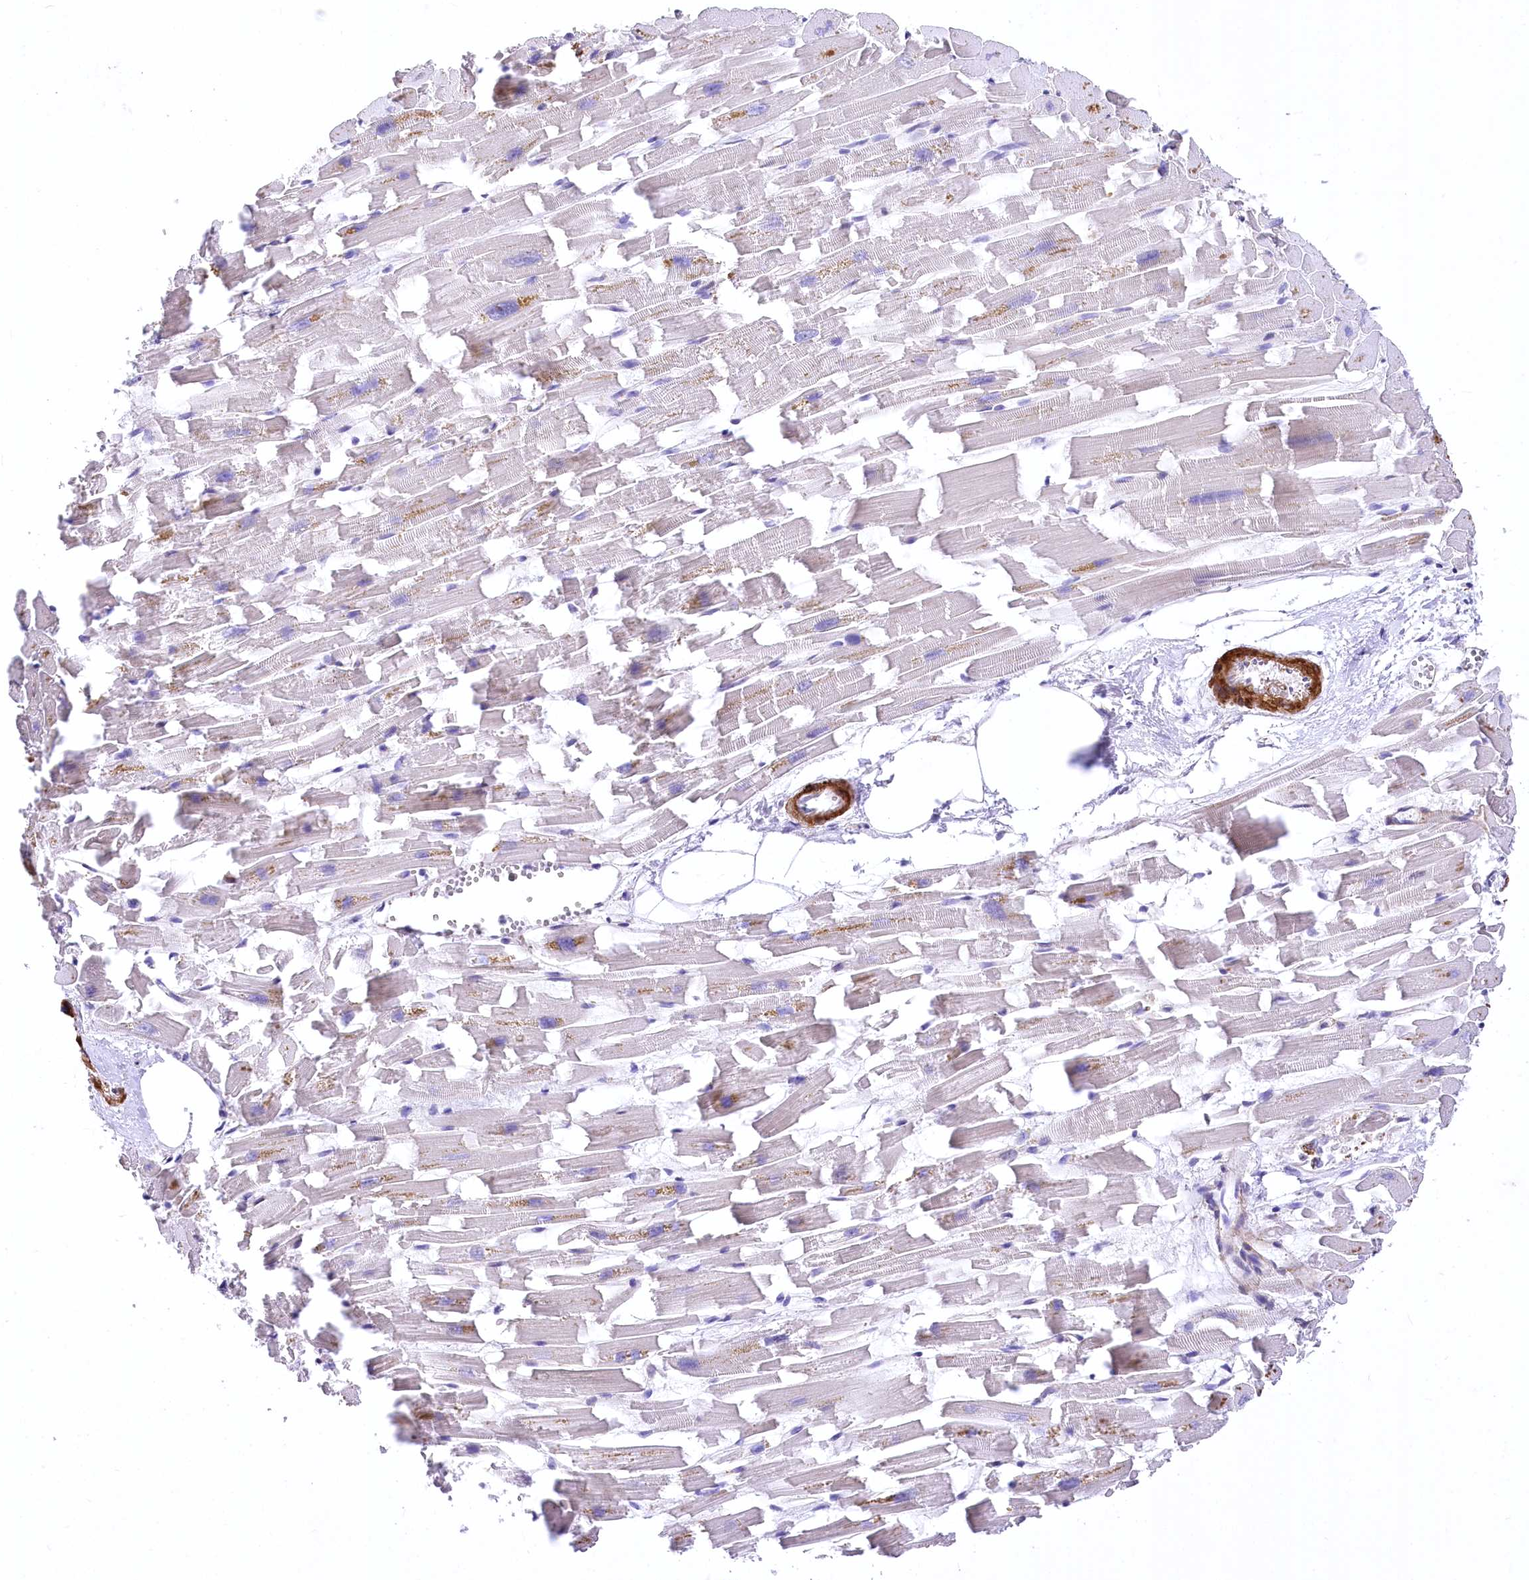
{"staining": {"intensity": "moderate", "quantity": "<25%", "location": "cytoplasmic/membranous"}, "tissue": "heart muscle", "cell_type": "Cardiomyocytes", "image_type": "normal", "snomed": [{"axis": "morphology", "description": "Normal tissue, NOS"}, {"axis": "topography", "description": "Heart"}], "caption": "Protein analysis of benign heart muscle shows moderate cytoplasmic/membranous staining in approximately <25% of cardiomyocytes. (IHC, brightfield microscopy, high magnification).", "gene": "RDH16", "patient": {"sex": "female", "age": 64}}